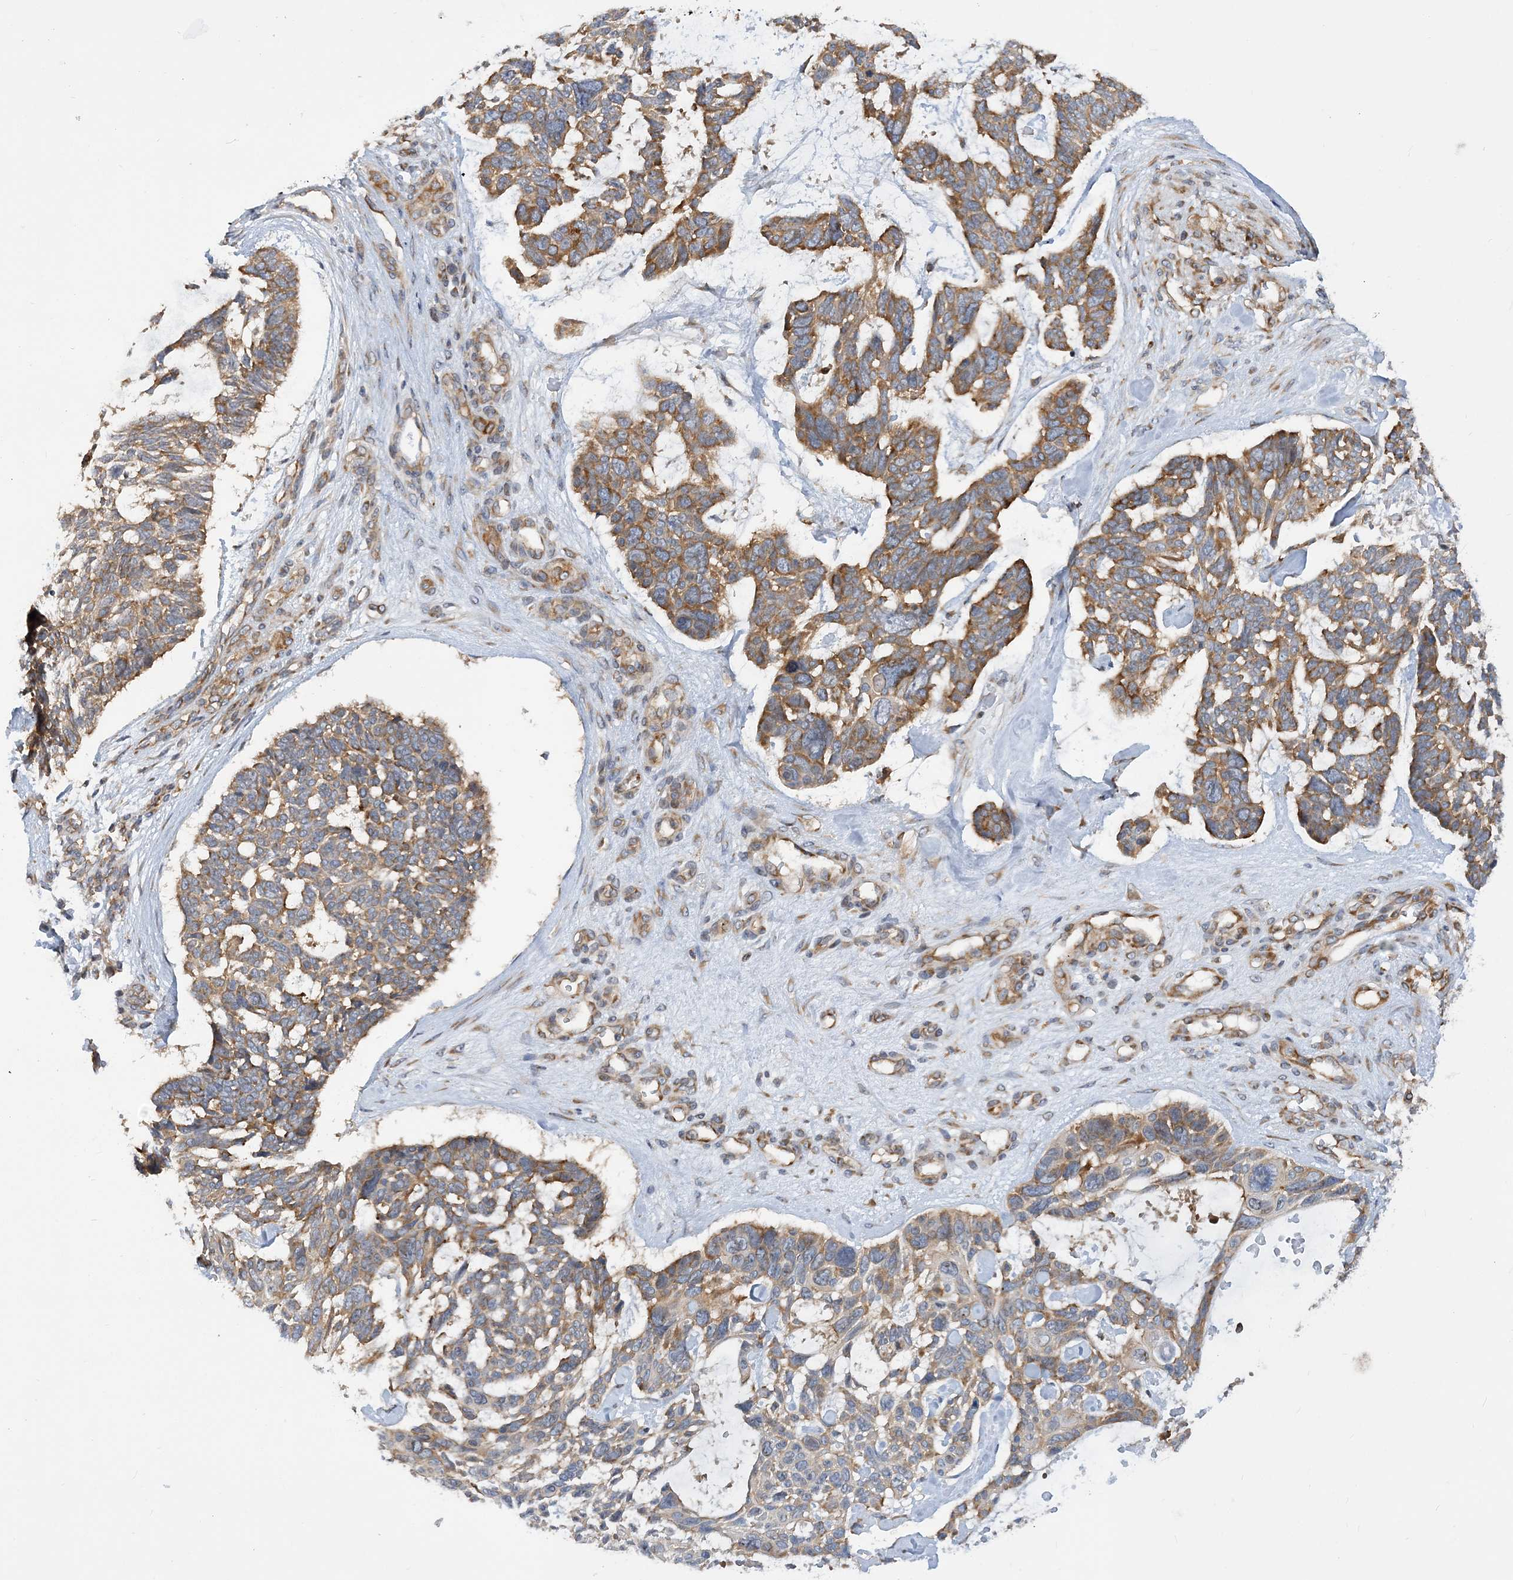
{"staining": {"intensity": "moderate", "quantity": ">75%", "location": "cytoplasmic/membranous"}, "tissue": "skin cancer", "cell_type": "Tumor cells", "image_type": "cancer", "snomed": [{"axis": "morphology", "description": "Basal cell carcinoma"}, {"axis": "topography", "description": "Skin"}], "caption": "Protein expression analysis of human basal cell carcinoma (skin) reveals moderate cytoplasmic/membranous expression in about >75% of tumor cells. Ihc stains the protein of interest in brown and the nuclei are stained blue.", "gene": "LARP4B", "patient": {"sex": "male", "age": 88}}